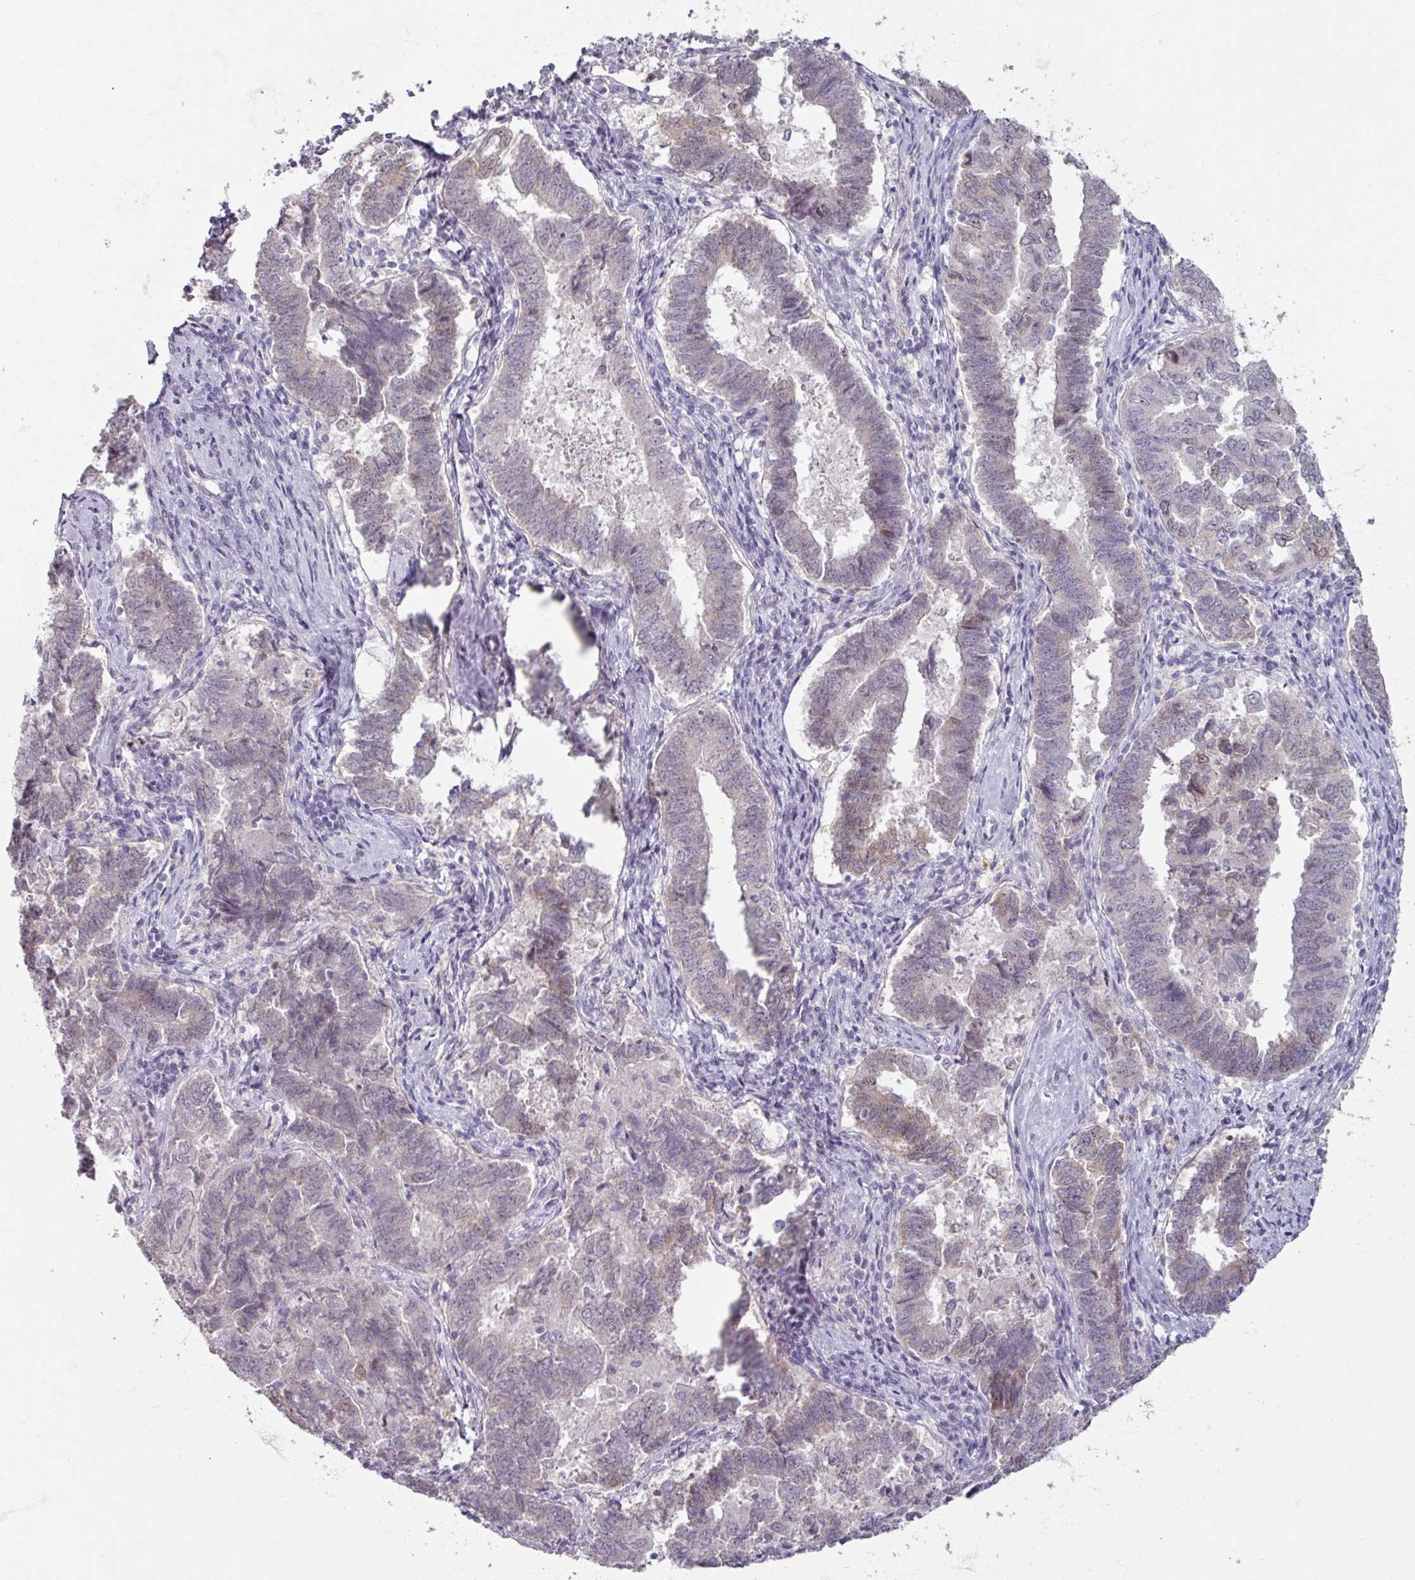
{"staining": {"intensity": "moderate", "quantity": "<25%", "location": "cytoplasmic/membranous,nuclear"}, "tissue": "endometrial cancer", "cell_type": "Tumor cells", "image_type": "cancer", "snomed": [{"axis": "morphology", "description": "Adenocarcinoma, NOS"}, {"axis": "topography", "description": "Endometrium"}], "caption": "Tumor cells display low levels of moderate cytoplasmic/membranous and nuclear staining in approximately <25% of cells in endometrial cancer. (brown staining indicates protein expression, while blue staining denotes nuclei).", "gene": "SOX11", "patient": {"sex": "female", "age": 72}}